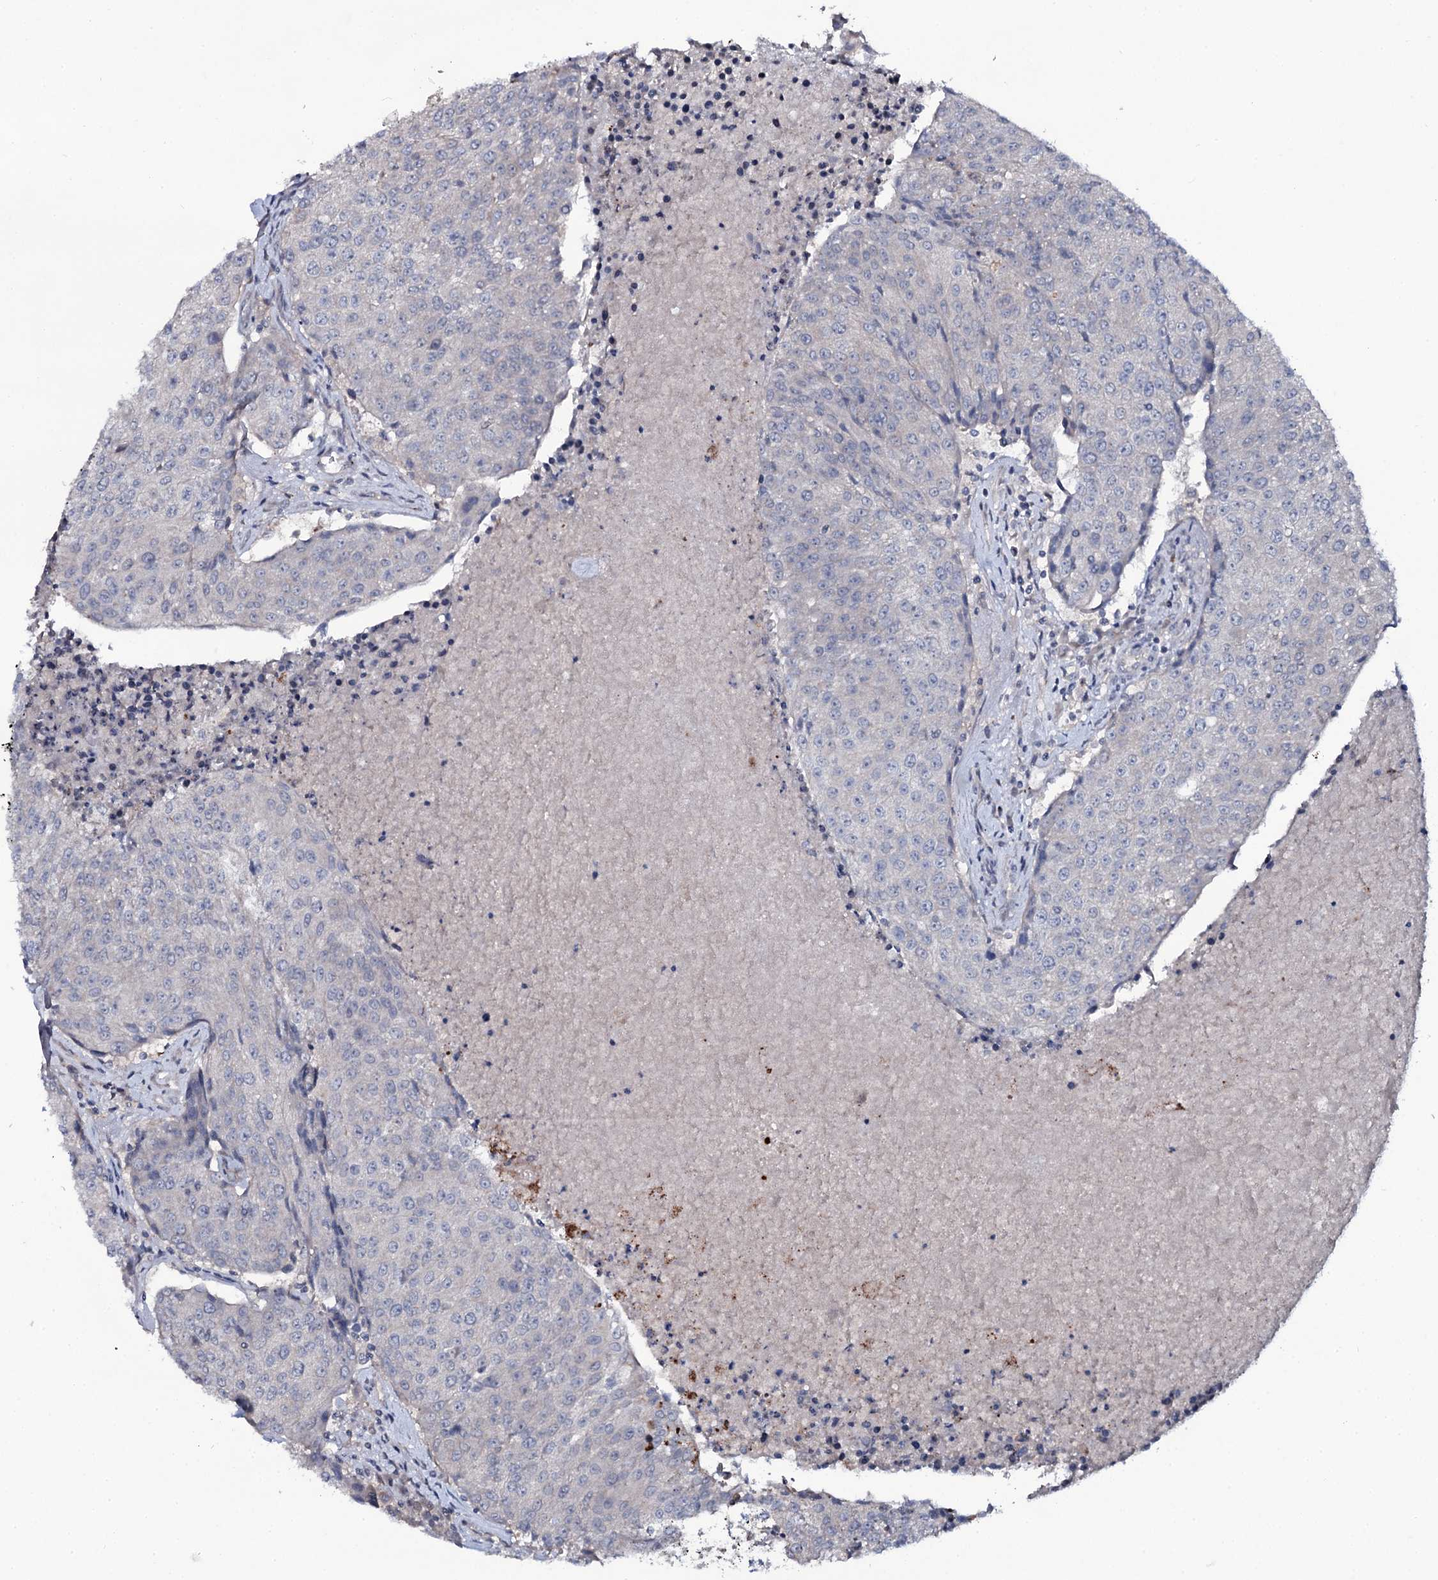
{"staining": {"intensity": "negative", "quantity": "none", "location": "none"}, "tissue": "urothelial cancer", "cell_type": "Tumor cells", "image_type": "cancer", "snomed": [{"axis": "morphology", "description": "Urothelial carcinoma, High grade"}, {"axis": "topography", "description": "Urinary bladder"}], "caption": "A histopathology image of human urothelial carcinoma (high-grade) is negative for staining in tumor cells.", "gene": "SNAP23", "patient": {"sex": "female", "age": 85}}